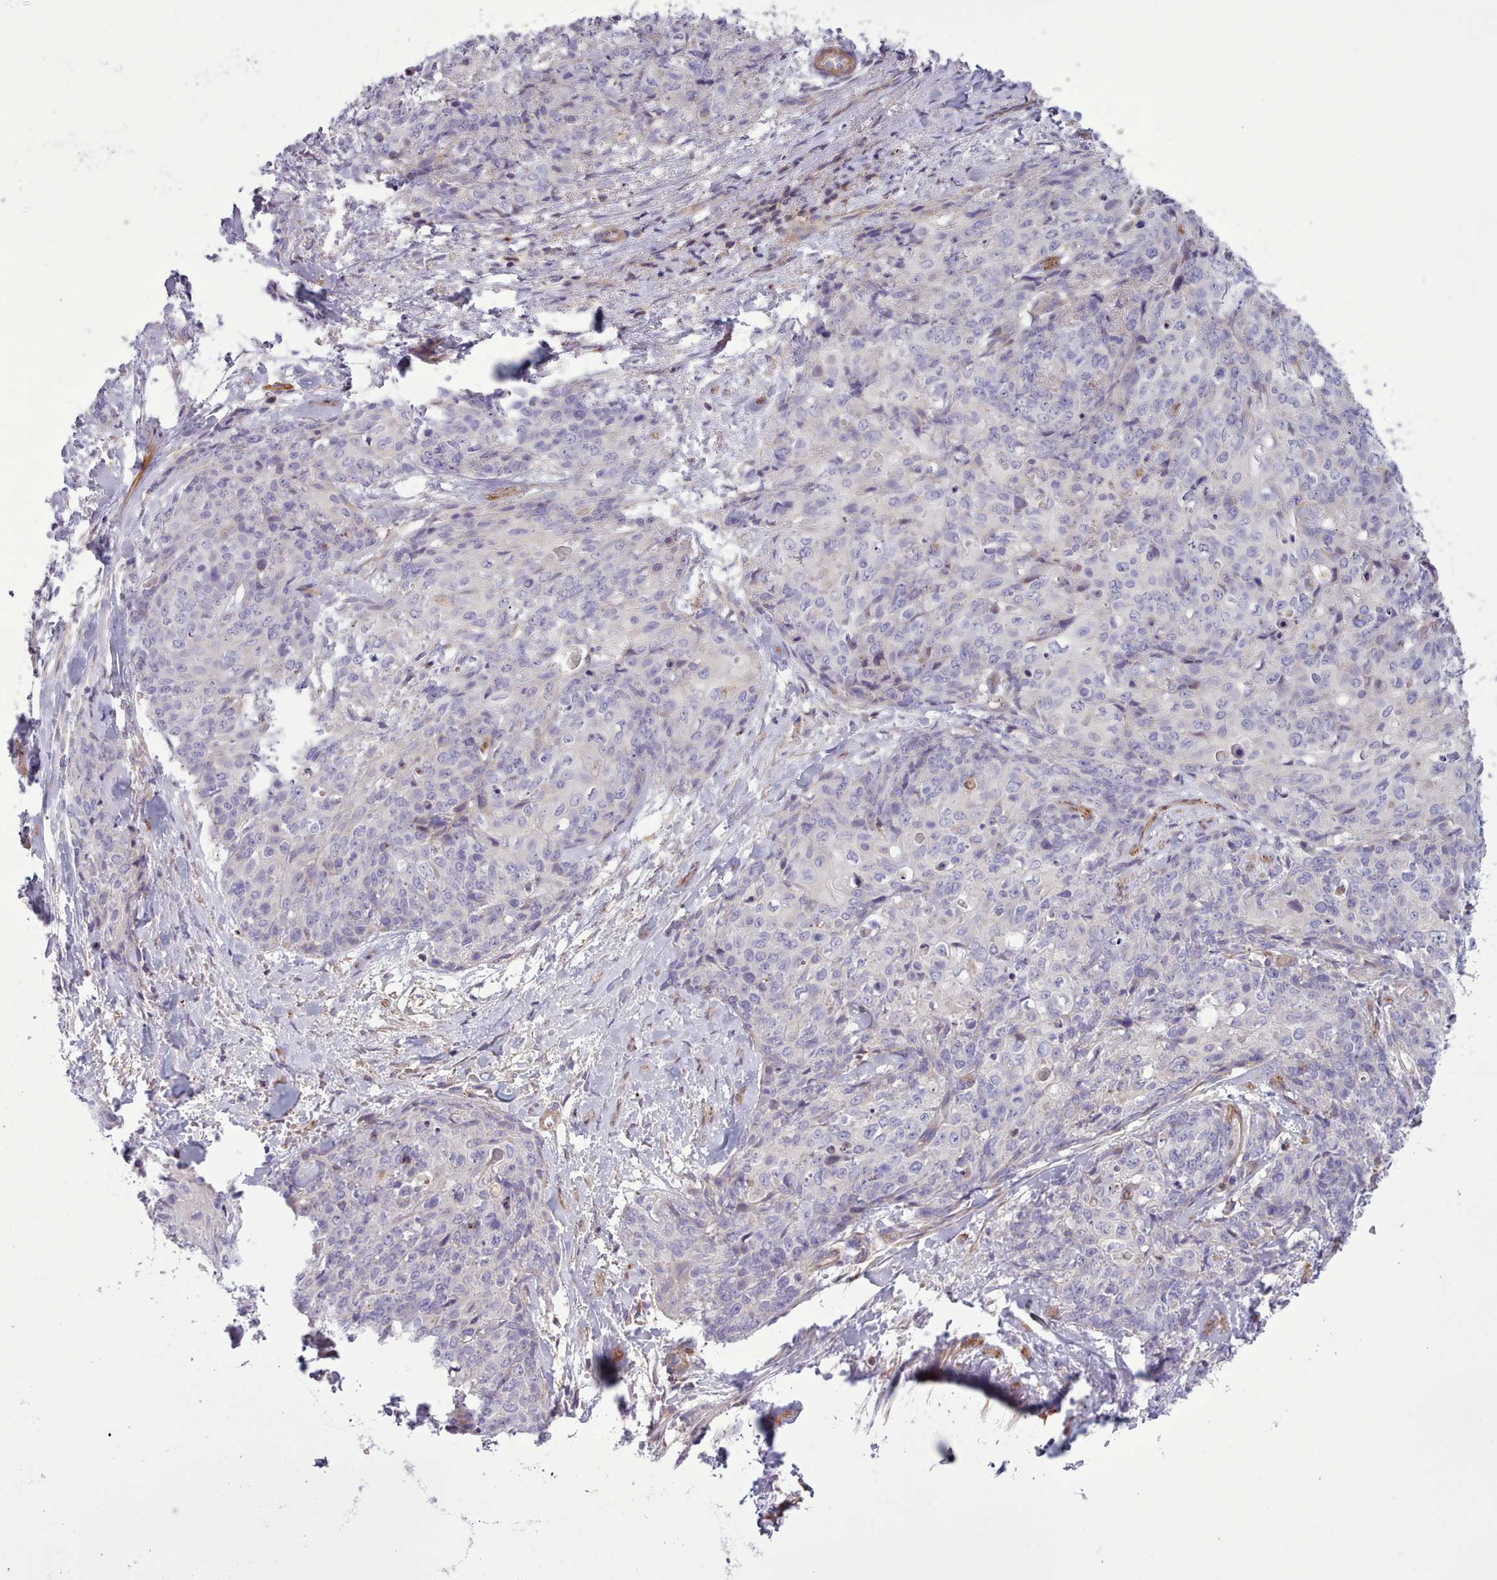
{"staining": {"intensity": "negative", "quantity": "none", "location": "none"}, "tissue": "skin cancer", "cell_type": "Tumor cells", "image_type": "cancer", "snomed": [{"axis": "morphology", "description": "Squamous cell carcinoma, NOS"}, {"axis": "topography", "description": "Skin"}, {"axis": "topography", "description": "Vulva"}], "caption": "There is no significant expression in tumor cells of skin squamous cell carcinoma.", "gene": "TENT4B", "patient": {"sex": "female", "age": 85}}